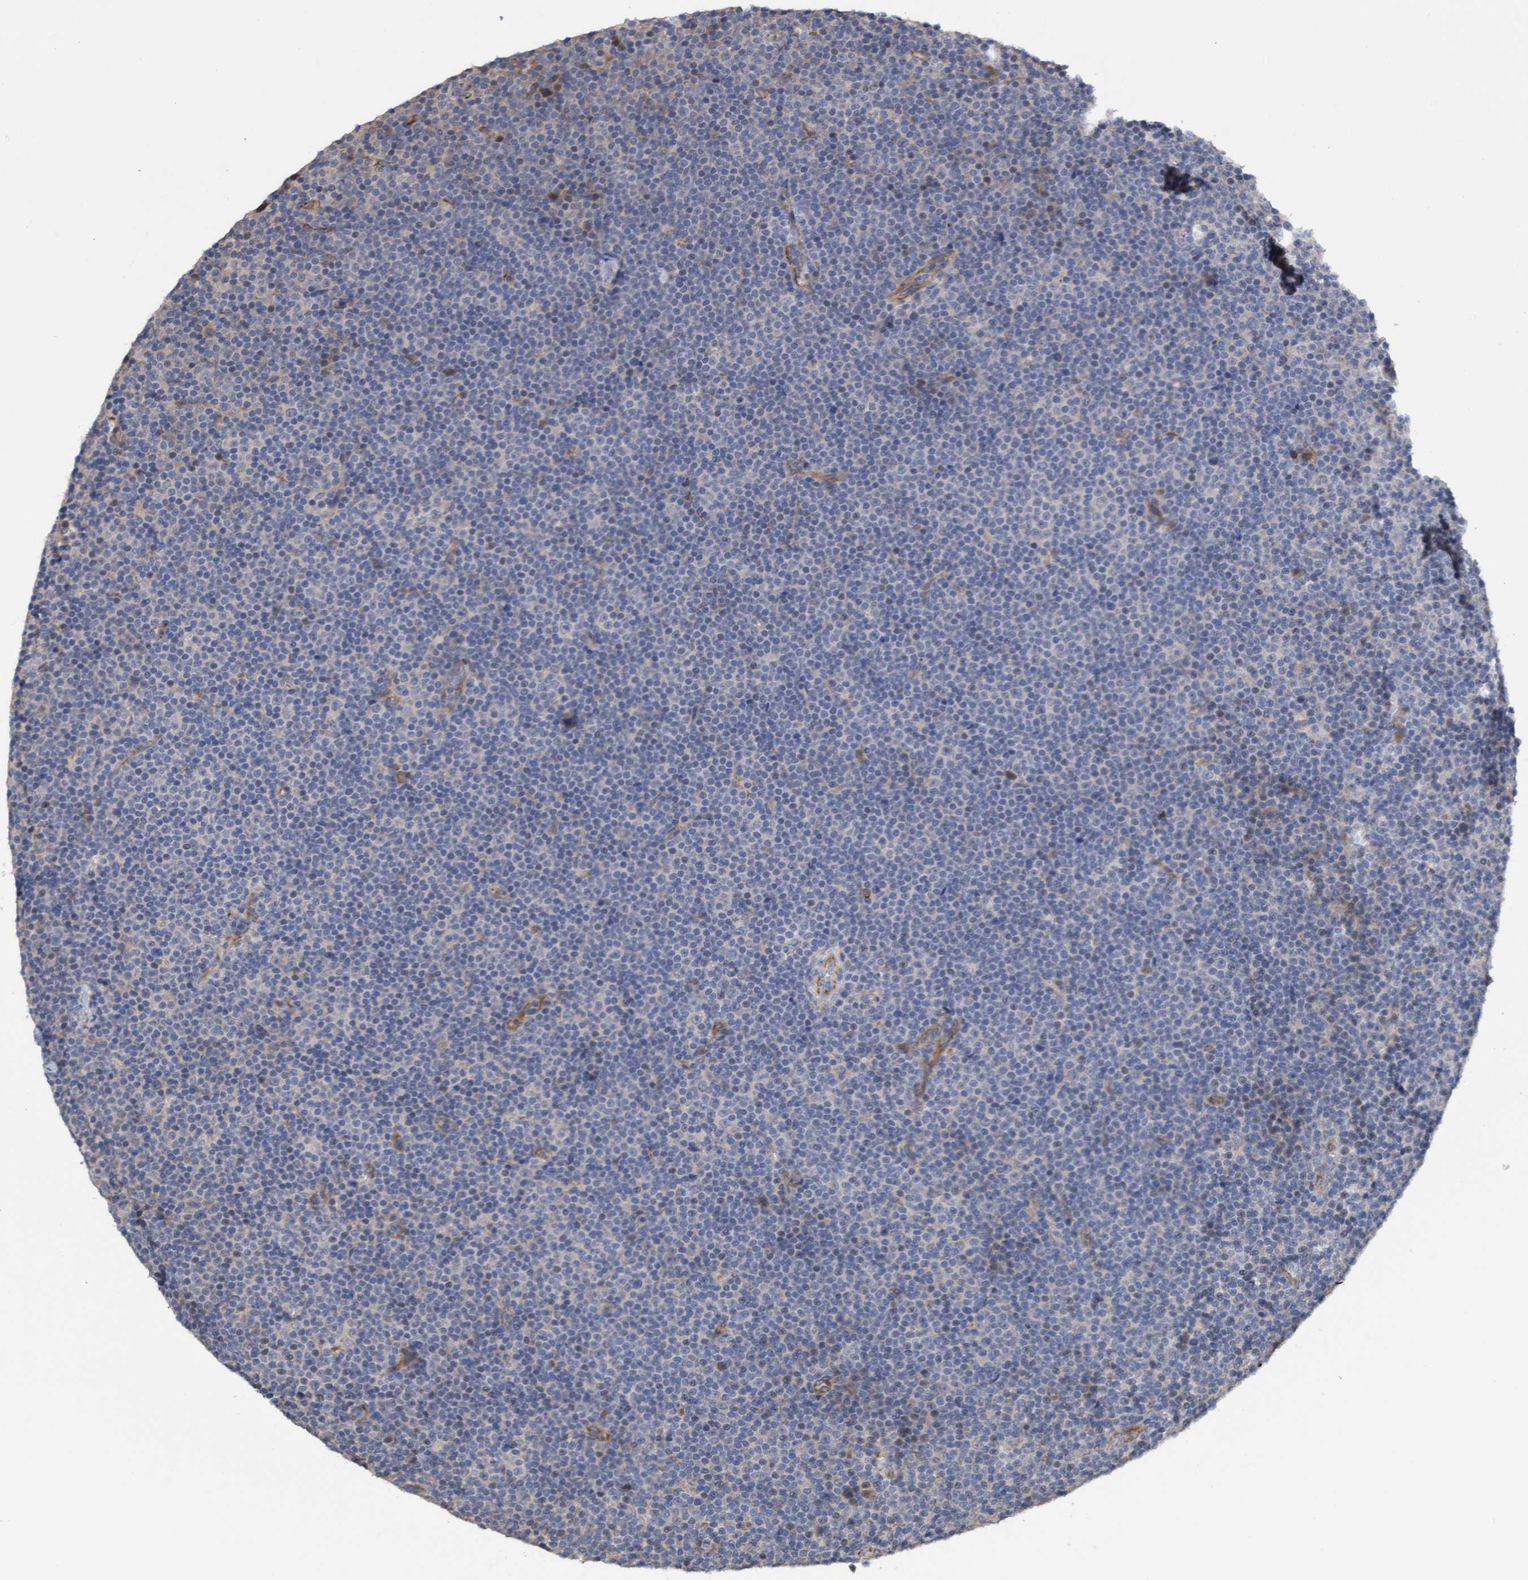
{"staining": {"intensity": "negative", "quantity": "none", "location": "none"}, "tissue": "lymphoma", "cell_type": "Tumor cells", "image_type": "cancer", "snomed": [{"axis": "morphology", "description": "Malignant lymphoma, non-Hodgkin's type, Low grade"}, {"axis": "topography", "description": "Lymph node"}], "caption": "This is an immunohistochemistry (IHC) image of human low-grade malignant lymphoma, non-Hodgkin's type. There is no positivity in tumor cells.", "gene": "ITFG1", "patient": {"sex": "female", "age": 67}}